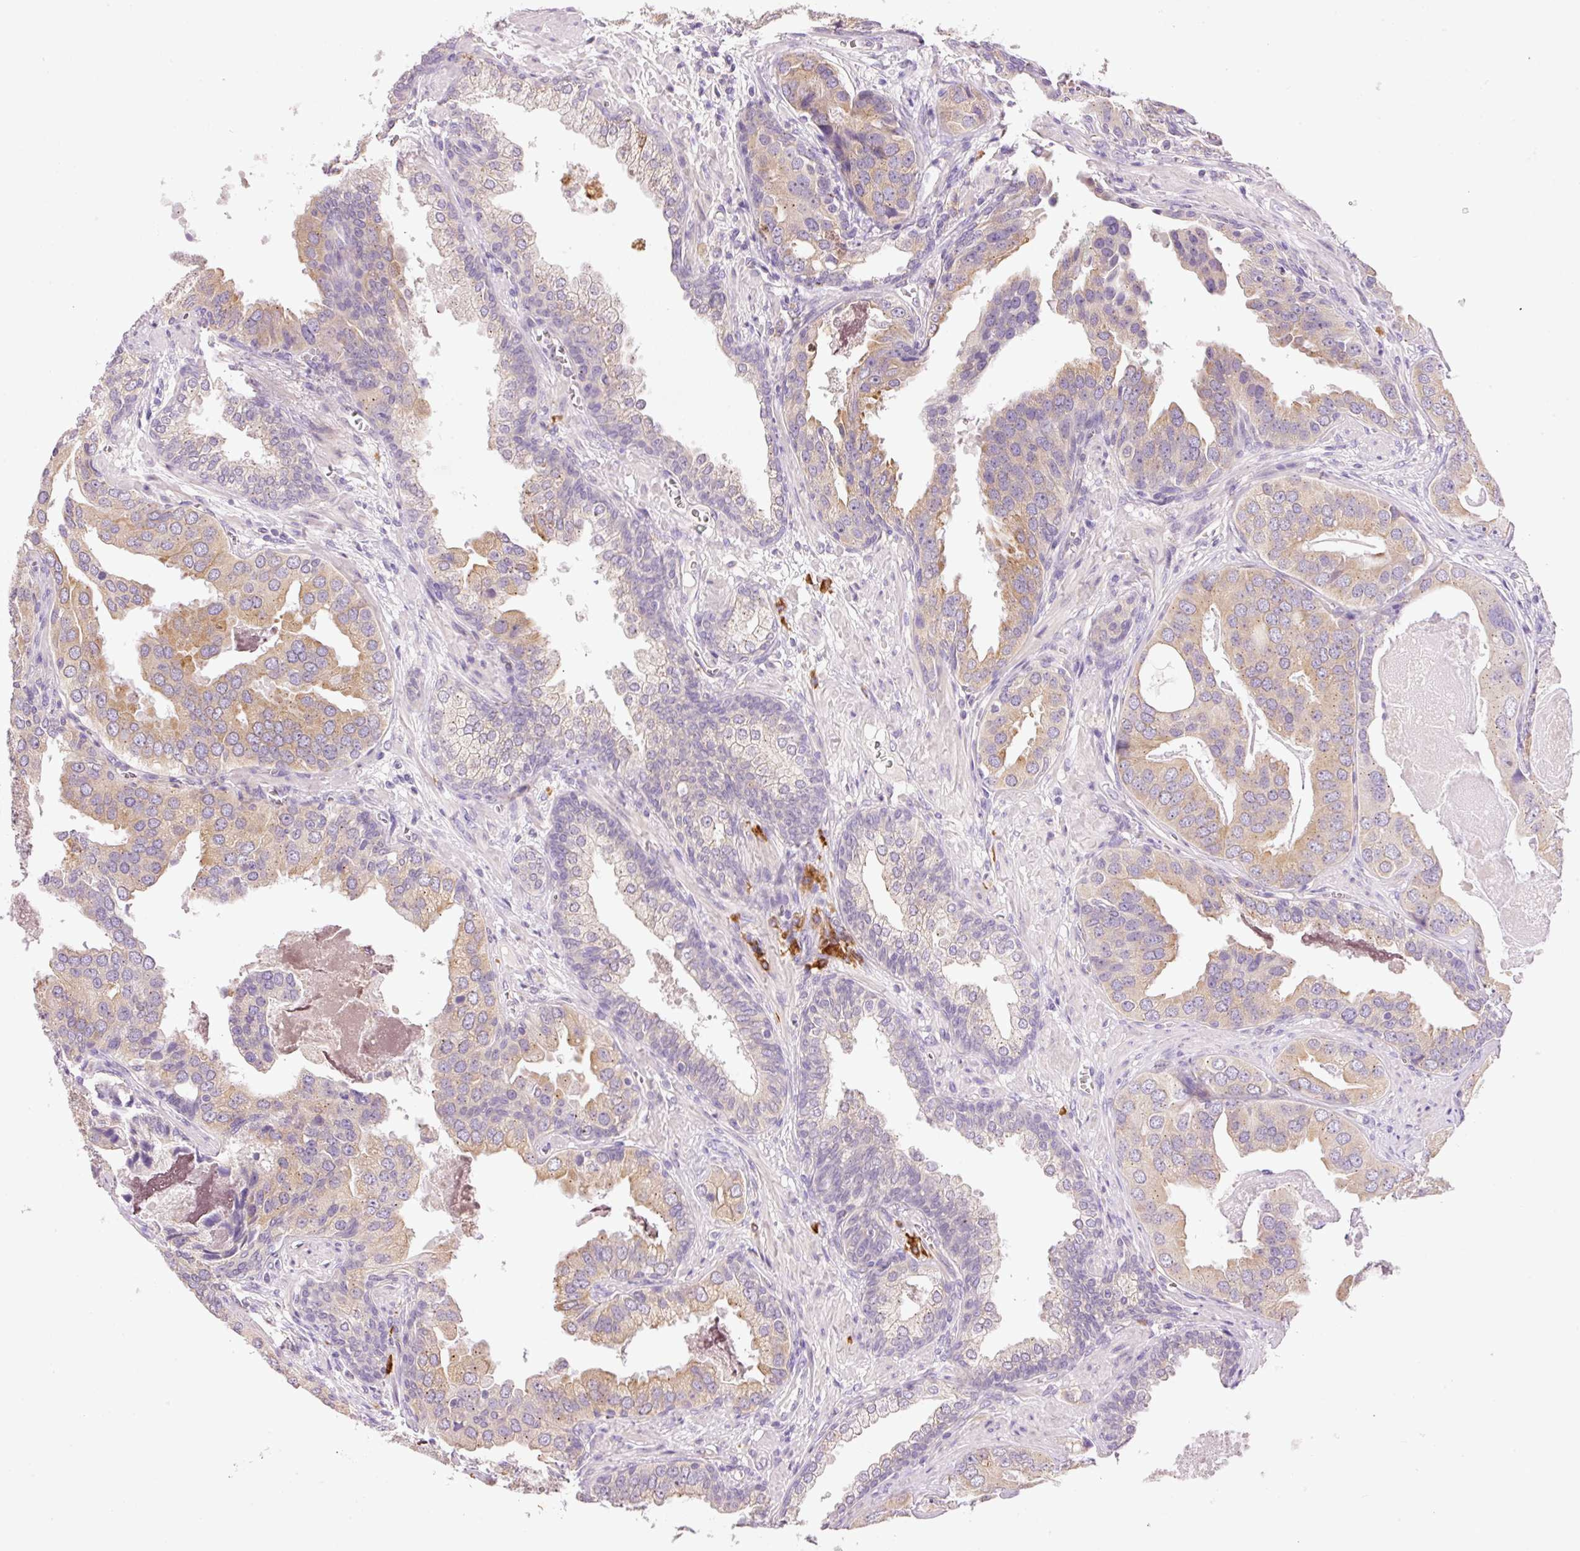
{"staining": {"intensity": "moderate", "quantity": "25%-75%", "location": "cytoplasmic/membranous"}, "tissue": "prostate cancer", "cell_type": "Tumor cells", "image_type": "cancer", "snomed": [{"axis": "morphology", "description": "Adenocarcinoma, High grade"}, {"axis": "topography", "description": "Prostate"}], "caption": "Human prostate cancer (adenocarcinoma (high-grade)) stained for a protein (brown) reveals moderate cytoplasmic/membranous positive expression in about 25%-75% of tumor cells.", "gene": "PNPLA5", "patient": {"sex": "male", "age": 71}}